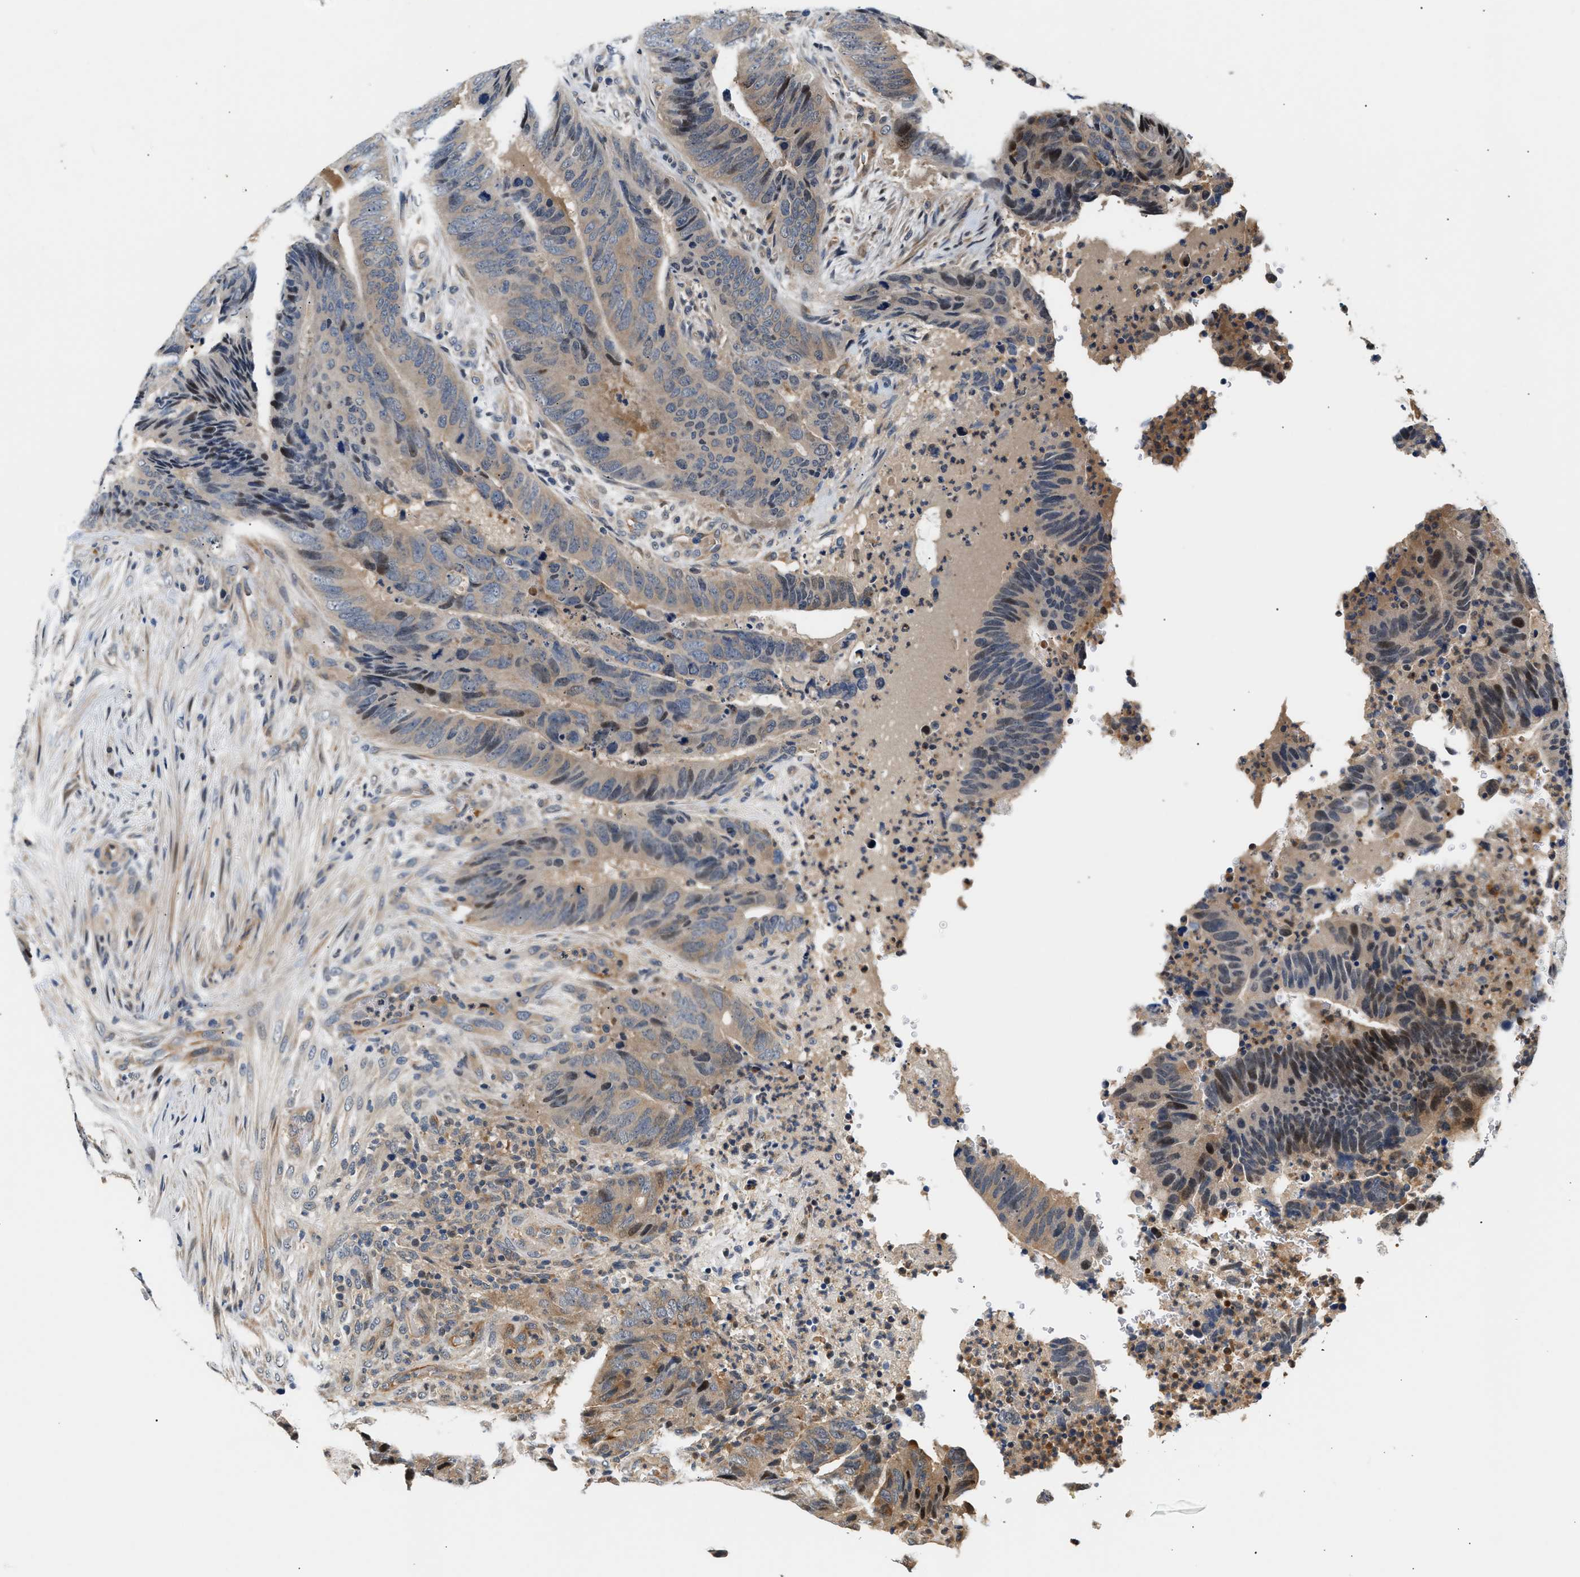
{"staining": {"intensity": "moderate", "quantity": "<25%", "location": "cytoplasmic/membranous,nuclear"}, "tissue": "colorectal cancer", "cell_type": "Tumor cells", "image_type": "cancer", "snomed": [{"axis": "morphology", "description": "Adenocarcinoma, NOS"}, {"axis": "topography", "description": "Colon"}], "caption": "Immunohistochemical staining of human colorectal cancer demonstrates moderate cytoplasmic/membranous and nuclear protein positivity in approximately <25% of tumor cells.", "gene": "TUT7", "patient": {"sex": "male", "age": 56}}